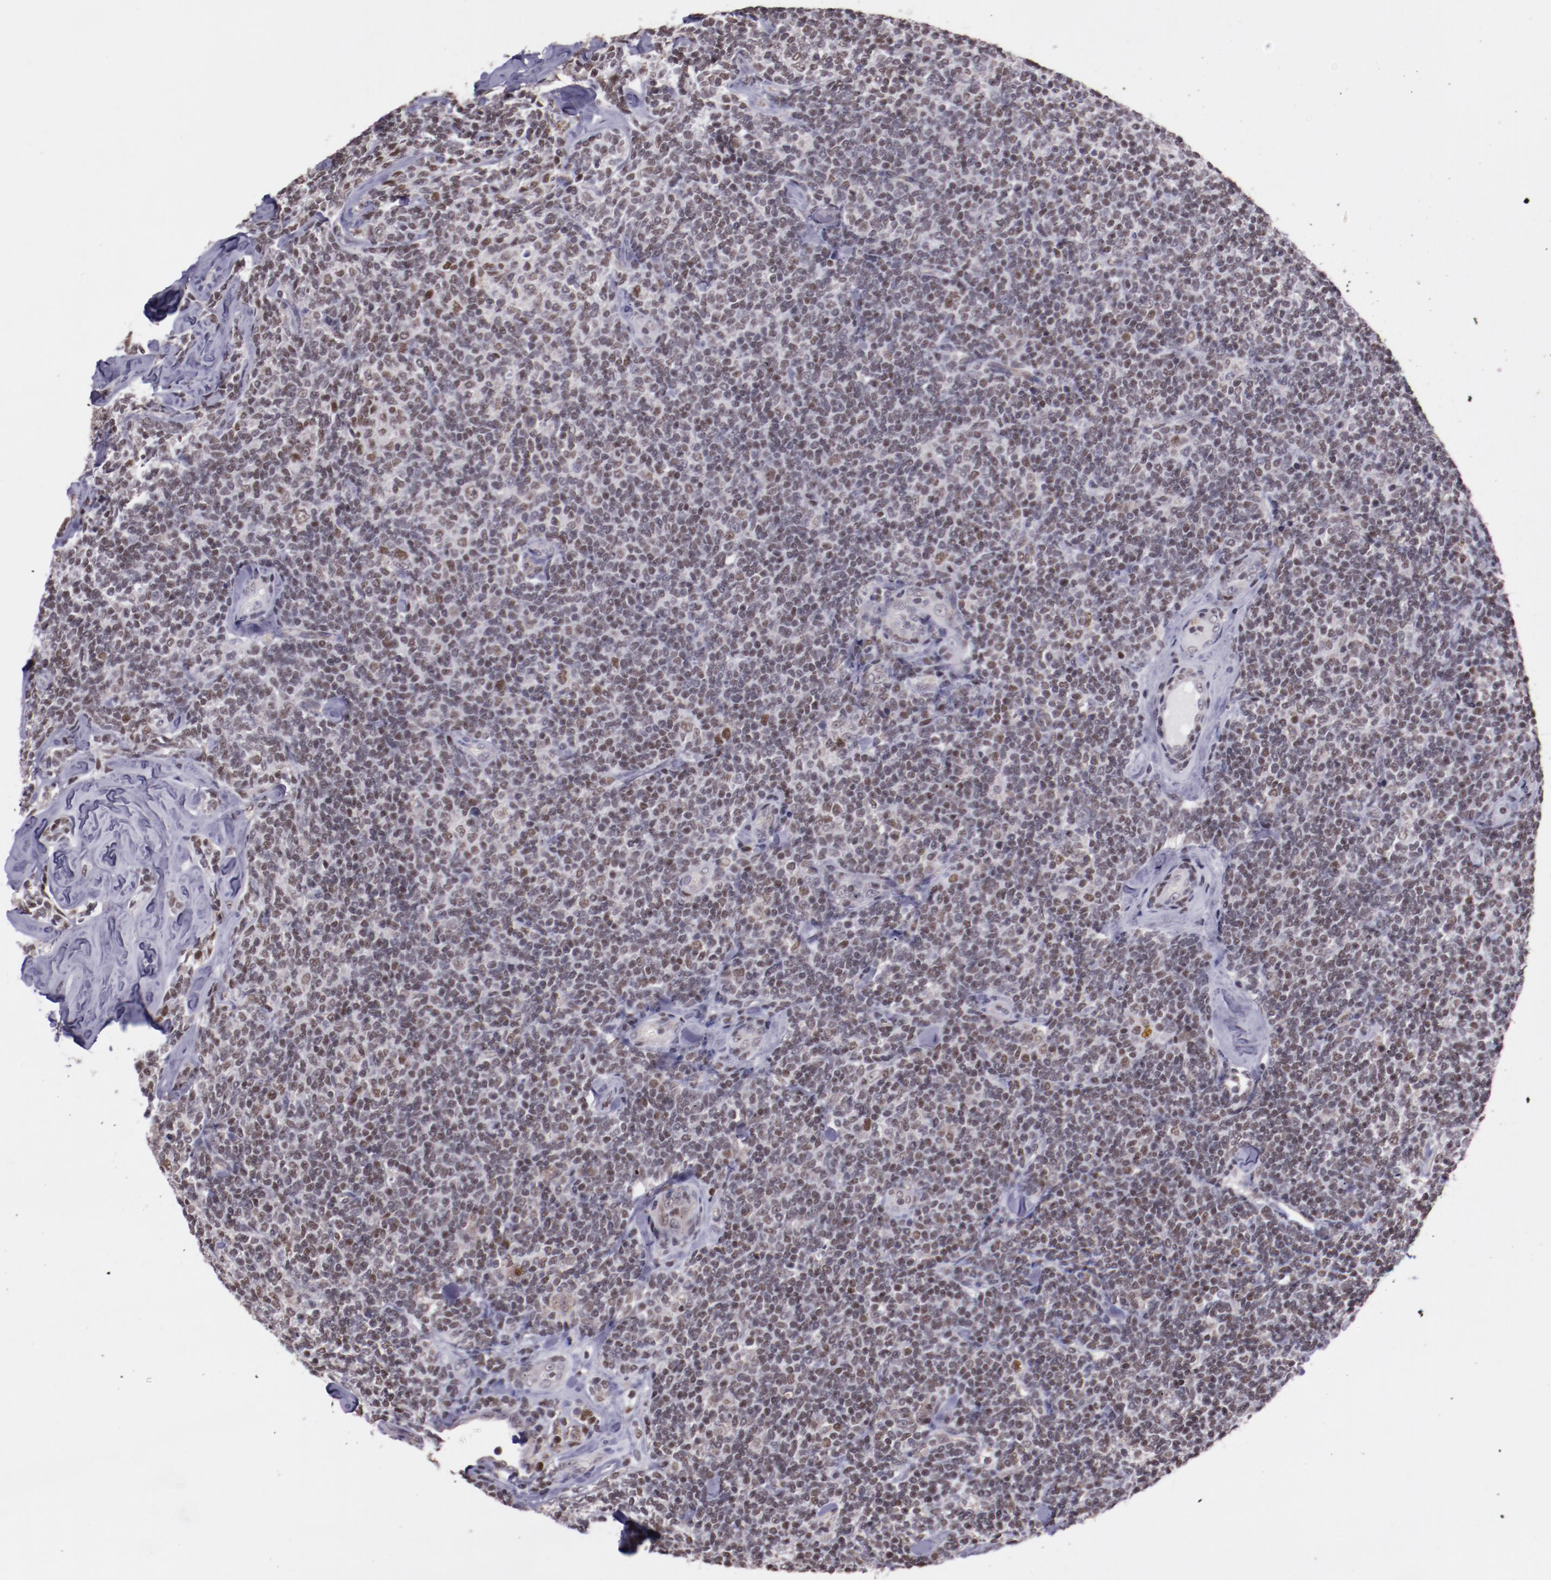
{"staining": {"intensity": "weak", "quantity": "<25%", "location": "nuclear"}, "tissue": "lymphoma", "cell_type": "Tumor cells", "image_type": "cancer", "snomed": [{"axis": "morphology", "description": "Malignant lymphoma, non-Hodgkin's type, Low grade"}, {"axis": "topography", "description": "Lymph node"}], "caption": "Lymphoma stained for a protein using IHC shows no positivity tumor cells.", "gene": "ELF1", "patient": {"sex": "female", "age": 56}}